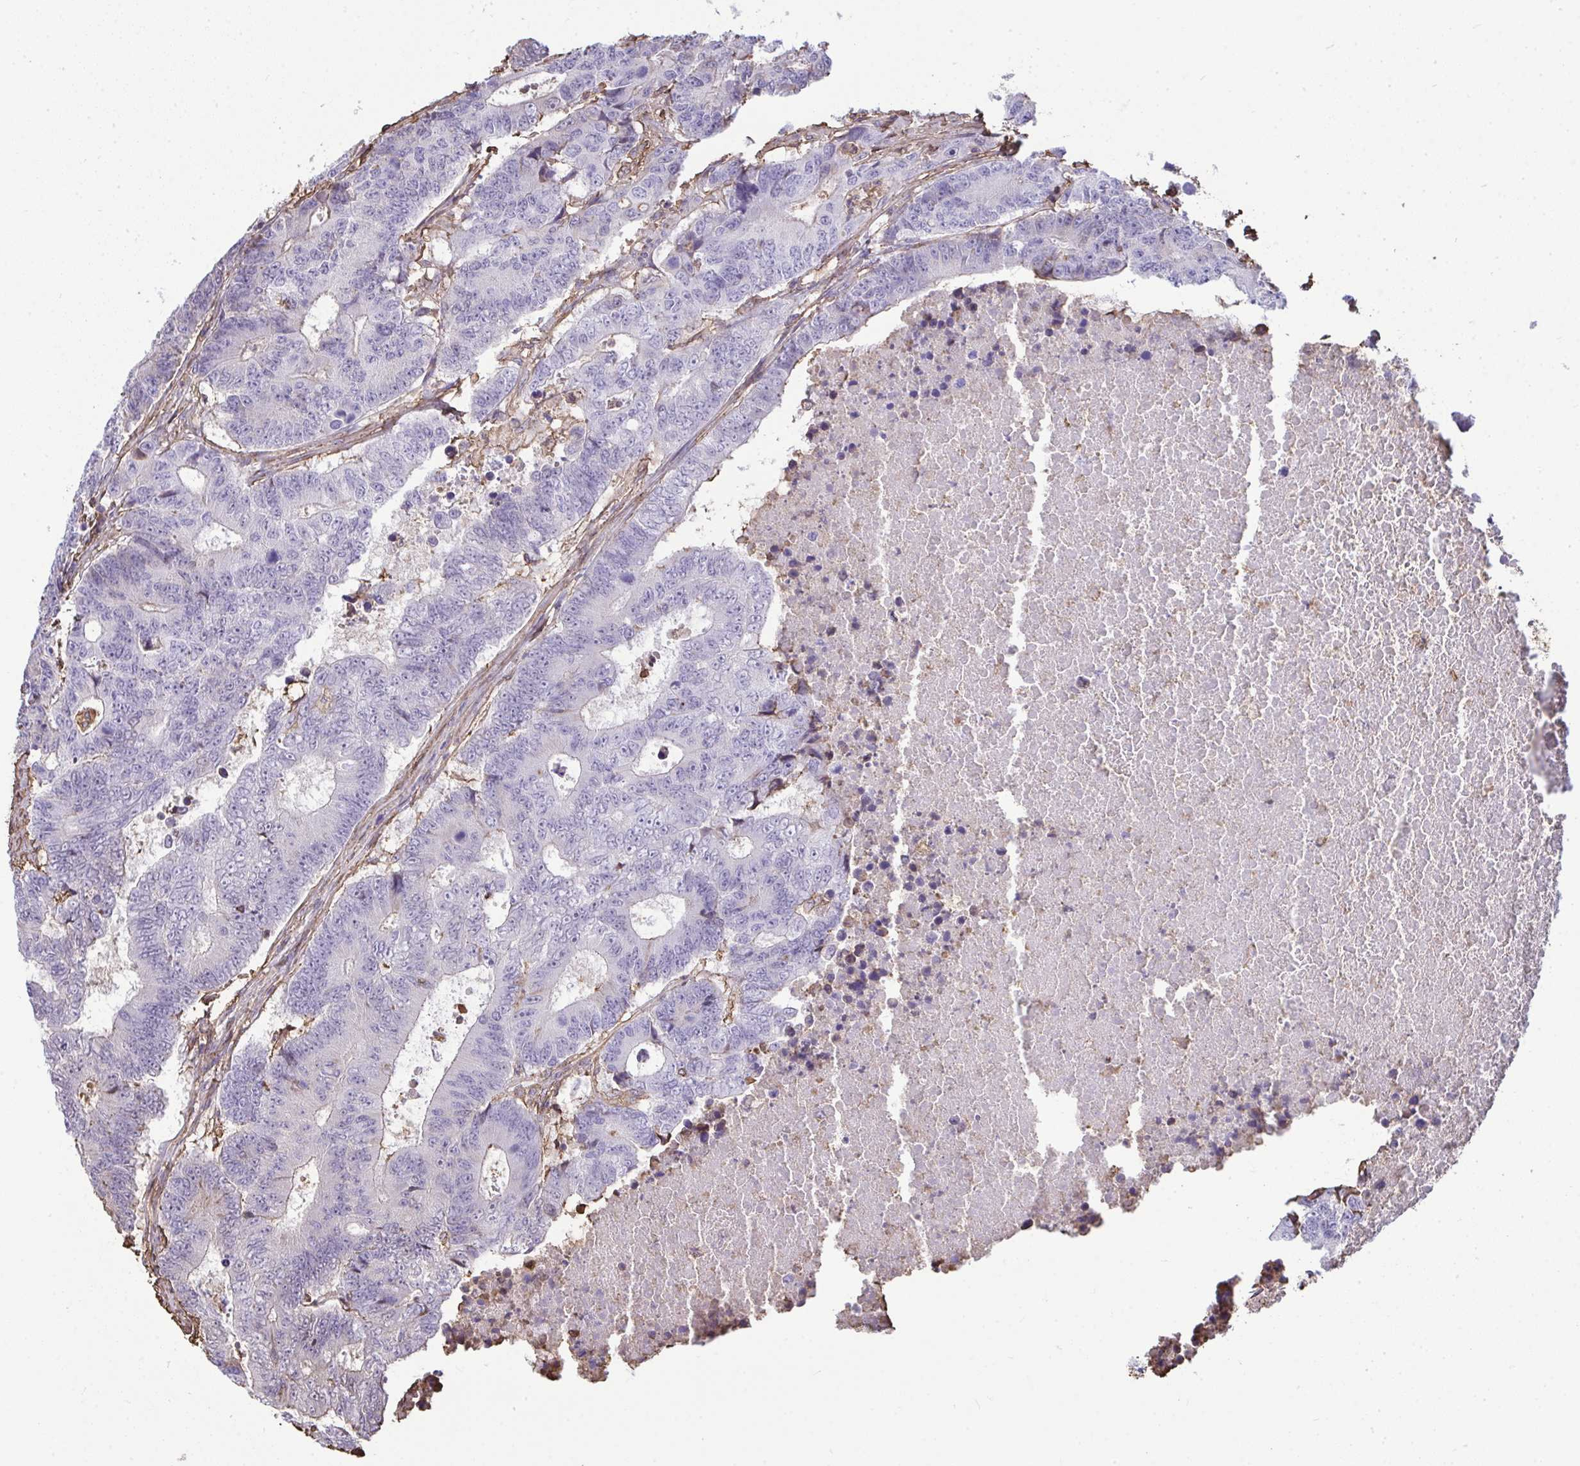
{"staining": {"intensity": "negative", "quantity": "none", "location": "none"}, "tissue": "colorectal cancer", "cell_type": "Tumor cells", "image_type": "cancer", "snomed": [{"axis": "morphology", "description": "Adenocarcinoma, NOS"}, {"axis": "topography", "description": "Colon"}], "caption": "Colorectal adenocarcinoma was stained to show a protein in brown. There is no significant staining in tumor cells.", "gene": "ANXA5", "patient": {"sex": "female", "age": 48}}